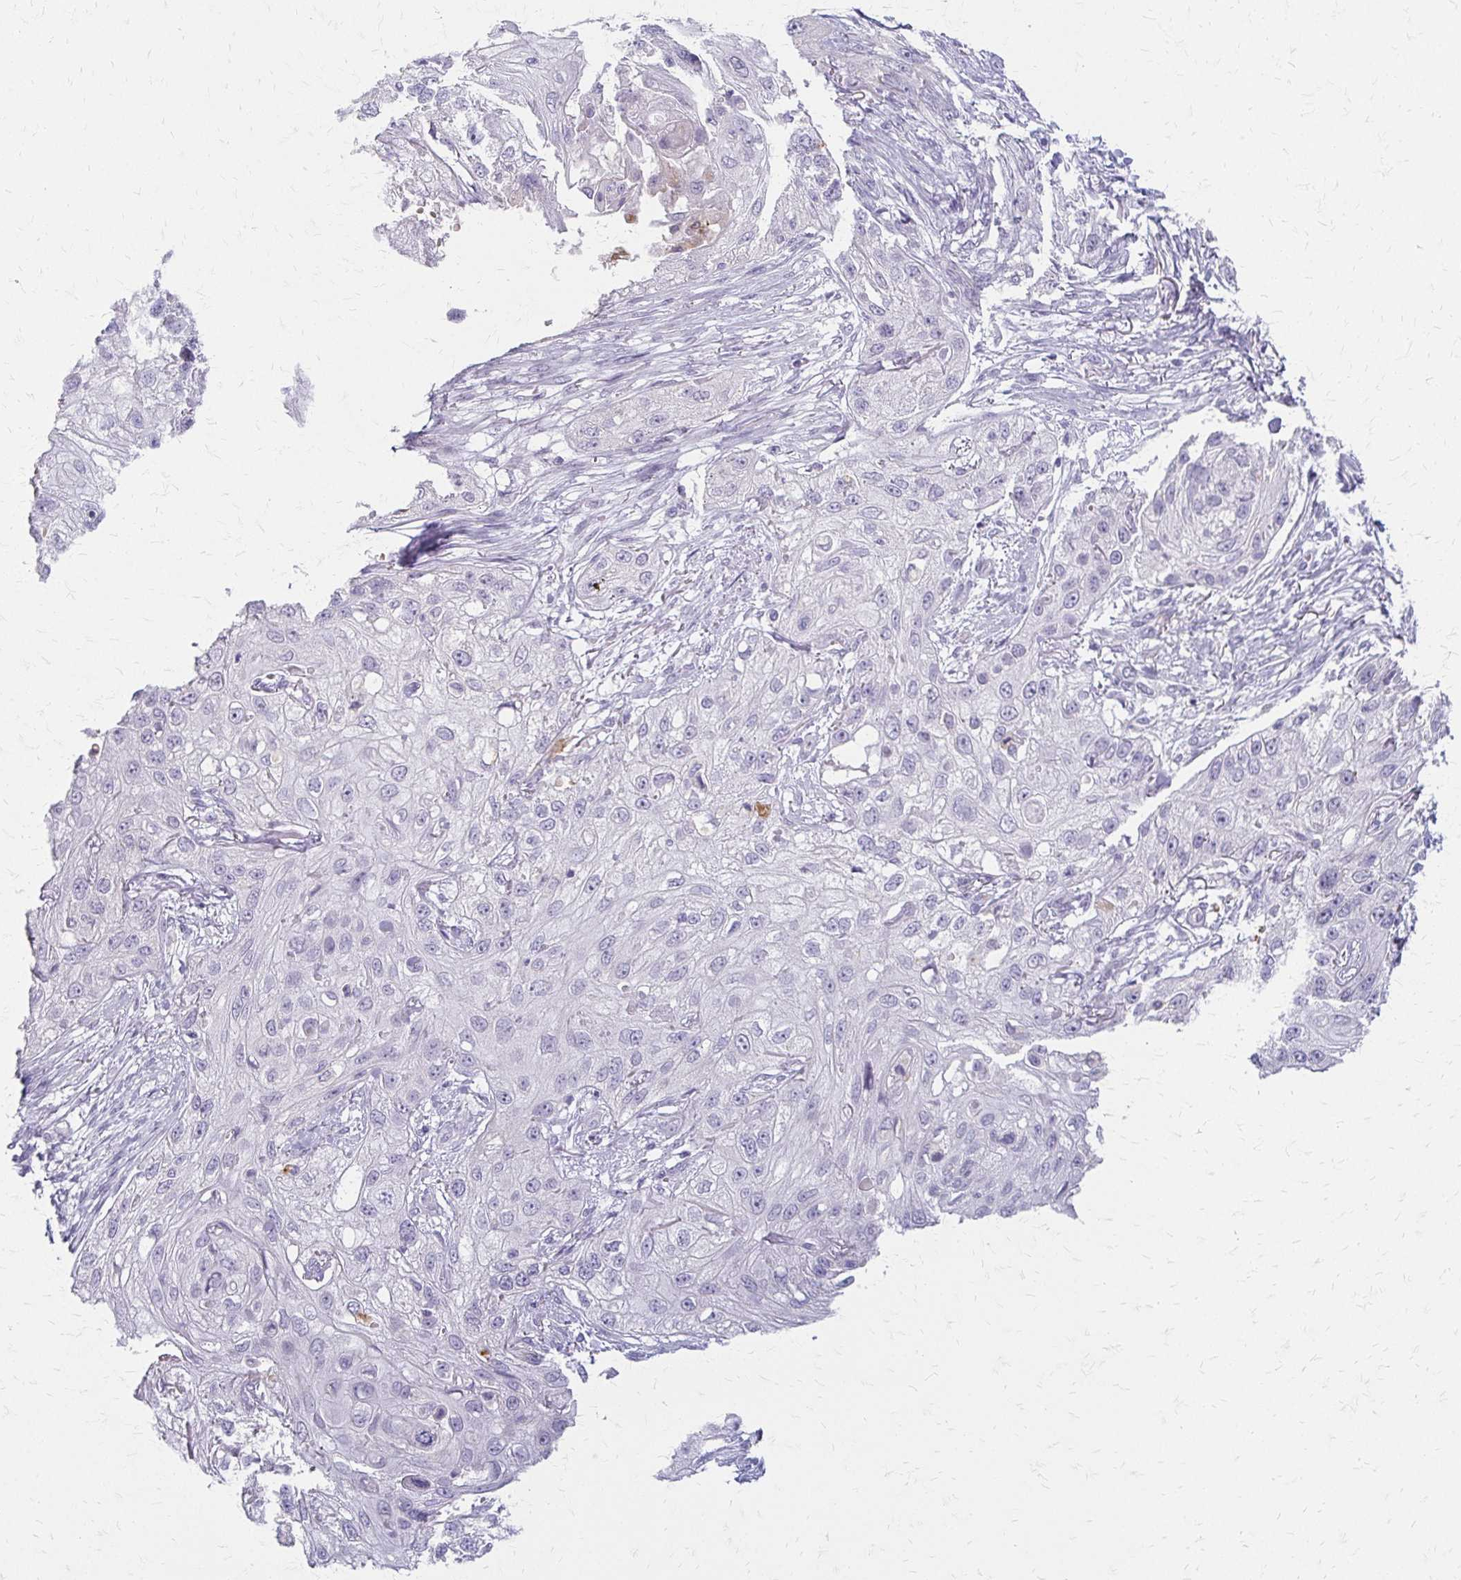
{"staining": {"intensity": "negative", "quantity": "none", "location": "none"}, "tissue": "skin cancer", "cell_type": "Tumor cells", "image_type": "cancer", "snomed": [{"axis": "morphology", "description": "Squamous cell carcinoma, NOS"}, {"axis": "topography", "description": "Skin"}, {"axis": "topography", "description": "Vulva"}], "caption": "This micrograph is of skin squamous cell carcinoma stained with immunohistochemistry (IHC) to label a protein in brown with the nuclei are counter-stained blue. There is no positivity in tumor cells.", "gene": "ACP5", "patient": {"sex": "female", "age": 86}}